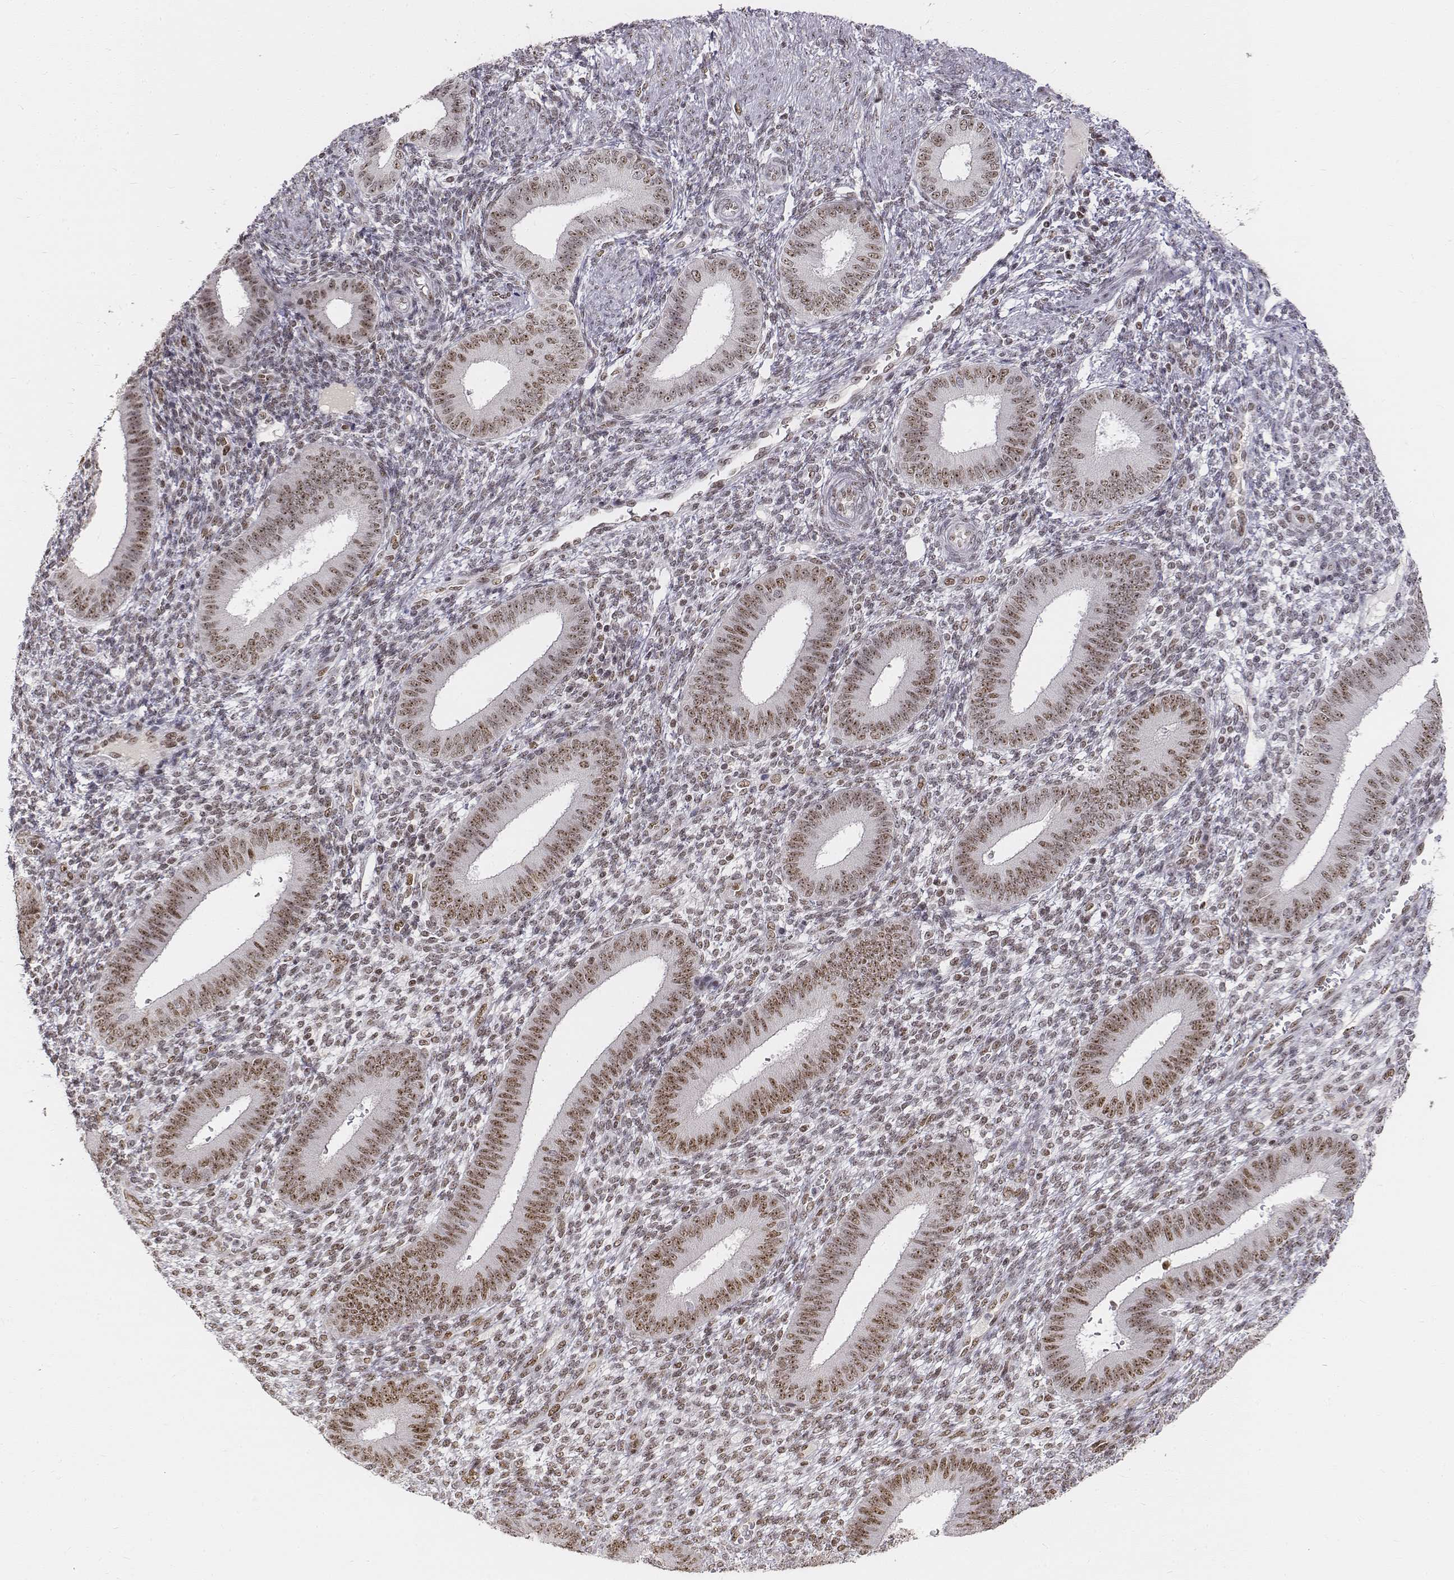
{"staining": {"intensity": "weak", "quantity": "<25%", "location": "nuclear"}, "tissue": "endometrium", "cell_type": "Cells in endometrial stroma", "image_type": "normal", "snomed": [{"axis": "morphology", "description": "Normal tissue, NOS"}, {"axis": "topography", "description": "Endometrium"}], "caption": "Immunohistochemistry micrograph of benign endometrium stained for a protein (brown), which shows no positivity in cells in endometrial stroma. The staining was performed using DAB to visualize the protein expression in brown, while the nuclei were stained in blue with hematoxylin (Magnification: 20x).", "gene": "PHF6", "patient": {"sex": "female", "age": 39}}